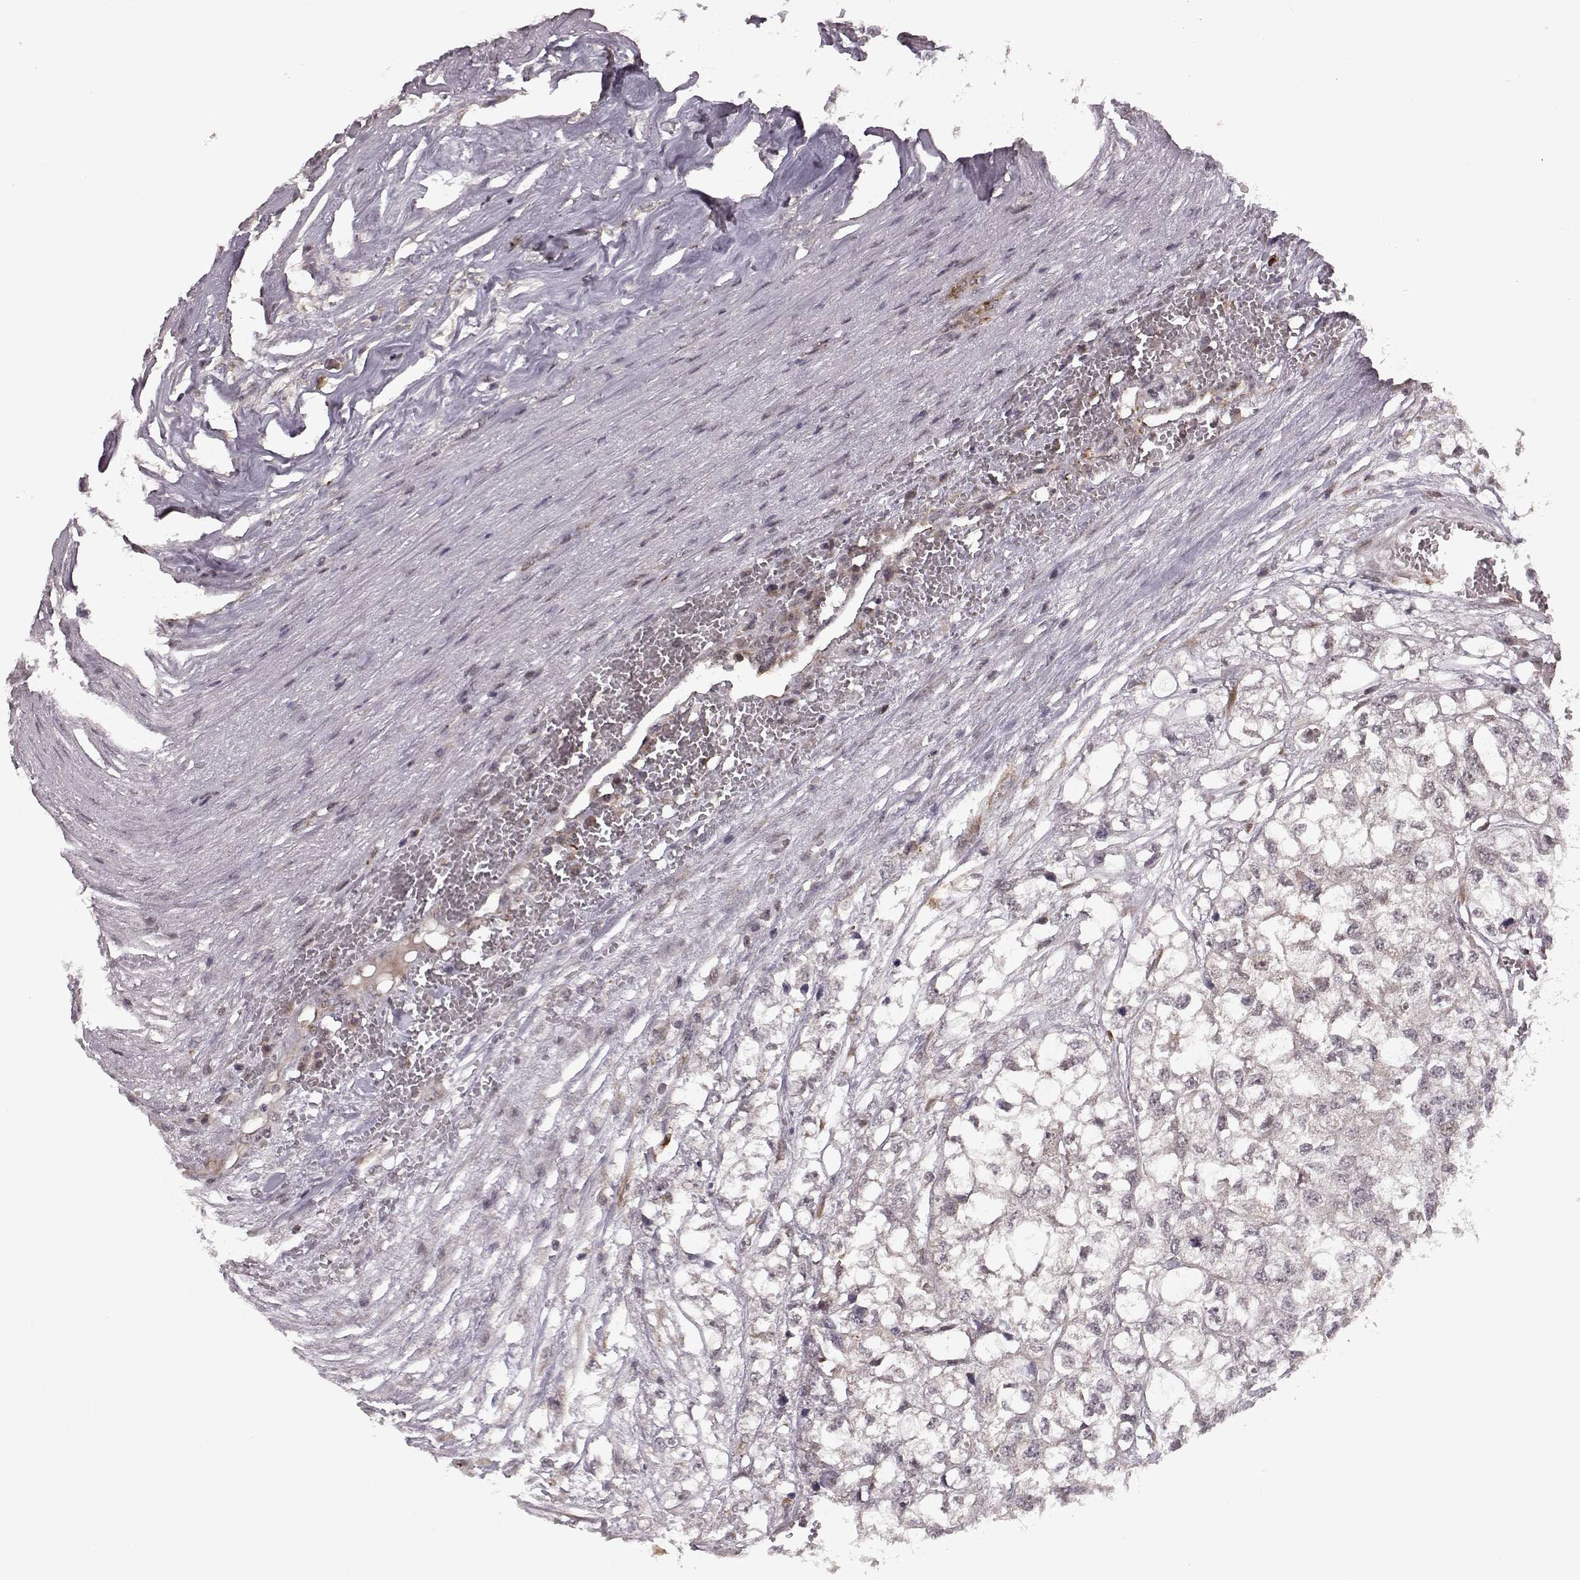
{"staining": {"intensity": "negative", "quantity": "none", "location": "none"}, "tissue": "renal cancer", "cell_type": "Tumor cells", "image_type": "cancer", "snomed": [{"axis": "morphology", "description": "Adenocarcinoma, NOS"}, {"axis": "topography", "description": "Kidney"}], "caption": "An image of human renal cancer (adenocarcinoma) is negative for staining in tumor cells. (DAB (3,3'-diaminobenzidine) immunohistochemistry (IHC) with hematoxylin counter stain).", "gene": "ELOVL5", "patient": {"sex": "male", "age": 56}}